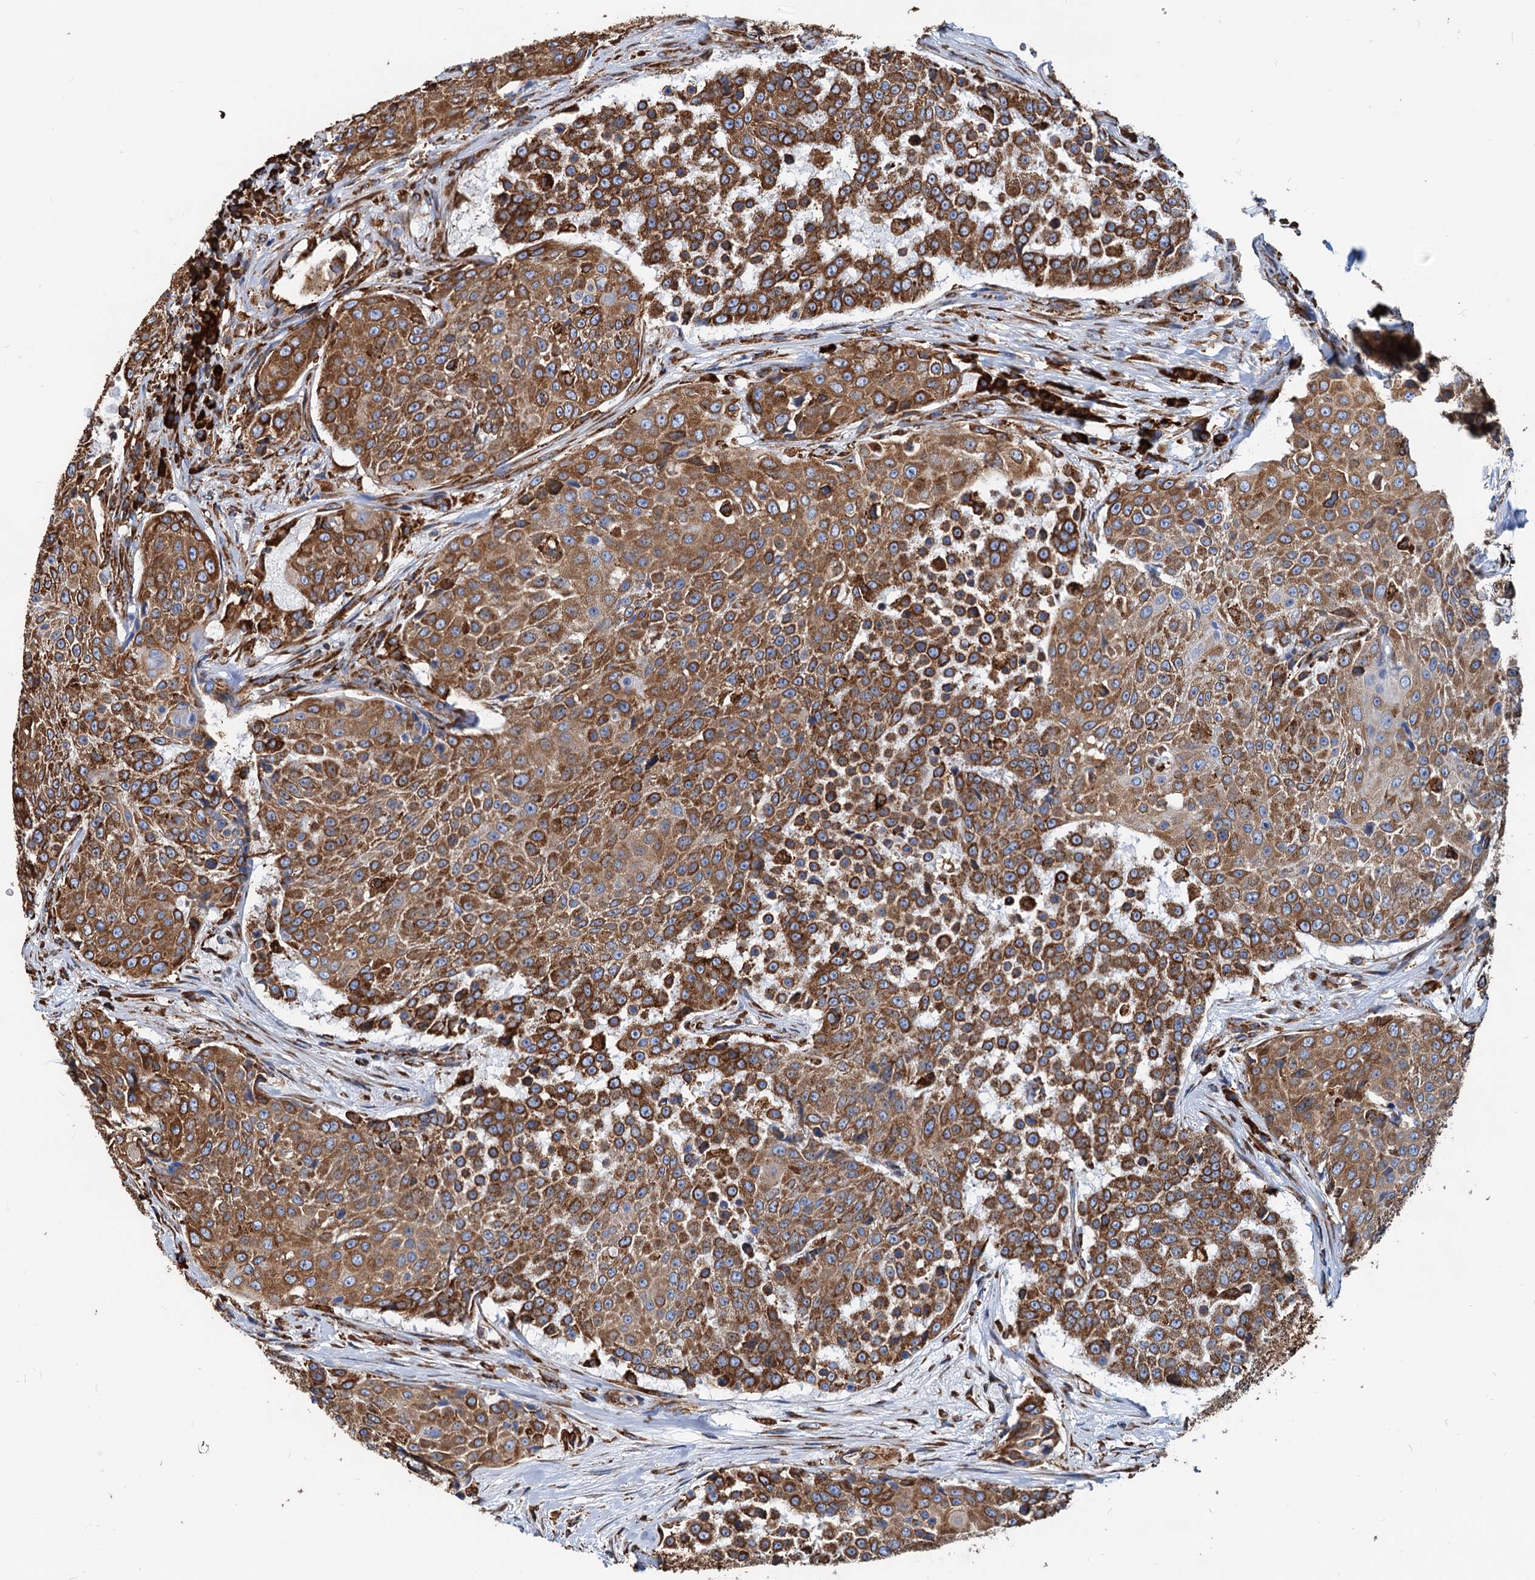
{"staining": {"intensity": "moderate", "quantity": ">75%", "location": "cytoplasmic/membranous"}, "tissue": "urothelial cancer", "cell_type": "Tumor cells", "image_type": "cancer", "snomed": [{"axis": "morphology", "description": "Urothelial carcinoma, High grade"}, {"axis": "topography", "description": "Urinary bladder"}], "caption": "This is a histology image of IHC staining of urothelial cancer, which shows moderate expression in the cytoplasmic/membranous of tumor cells.", "gene": "HSPA5", "patient": {"sex": "female", "age": 63}}